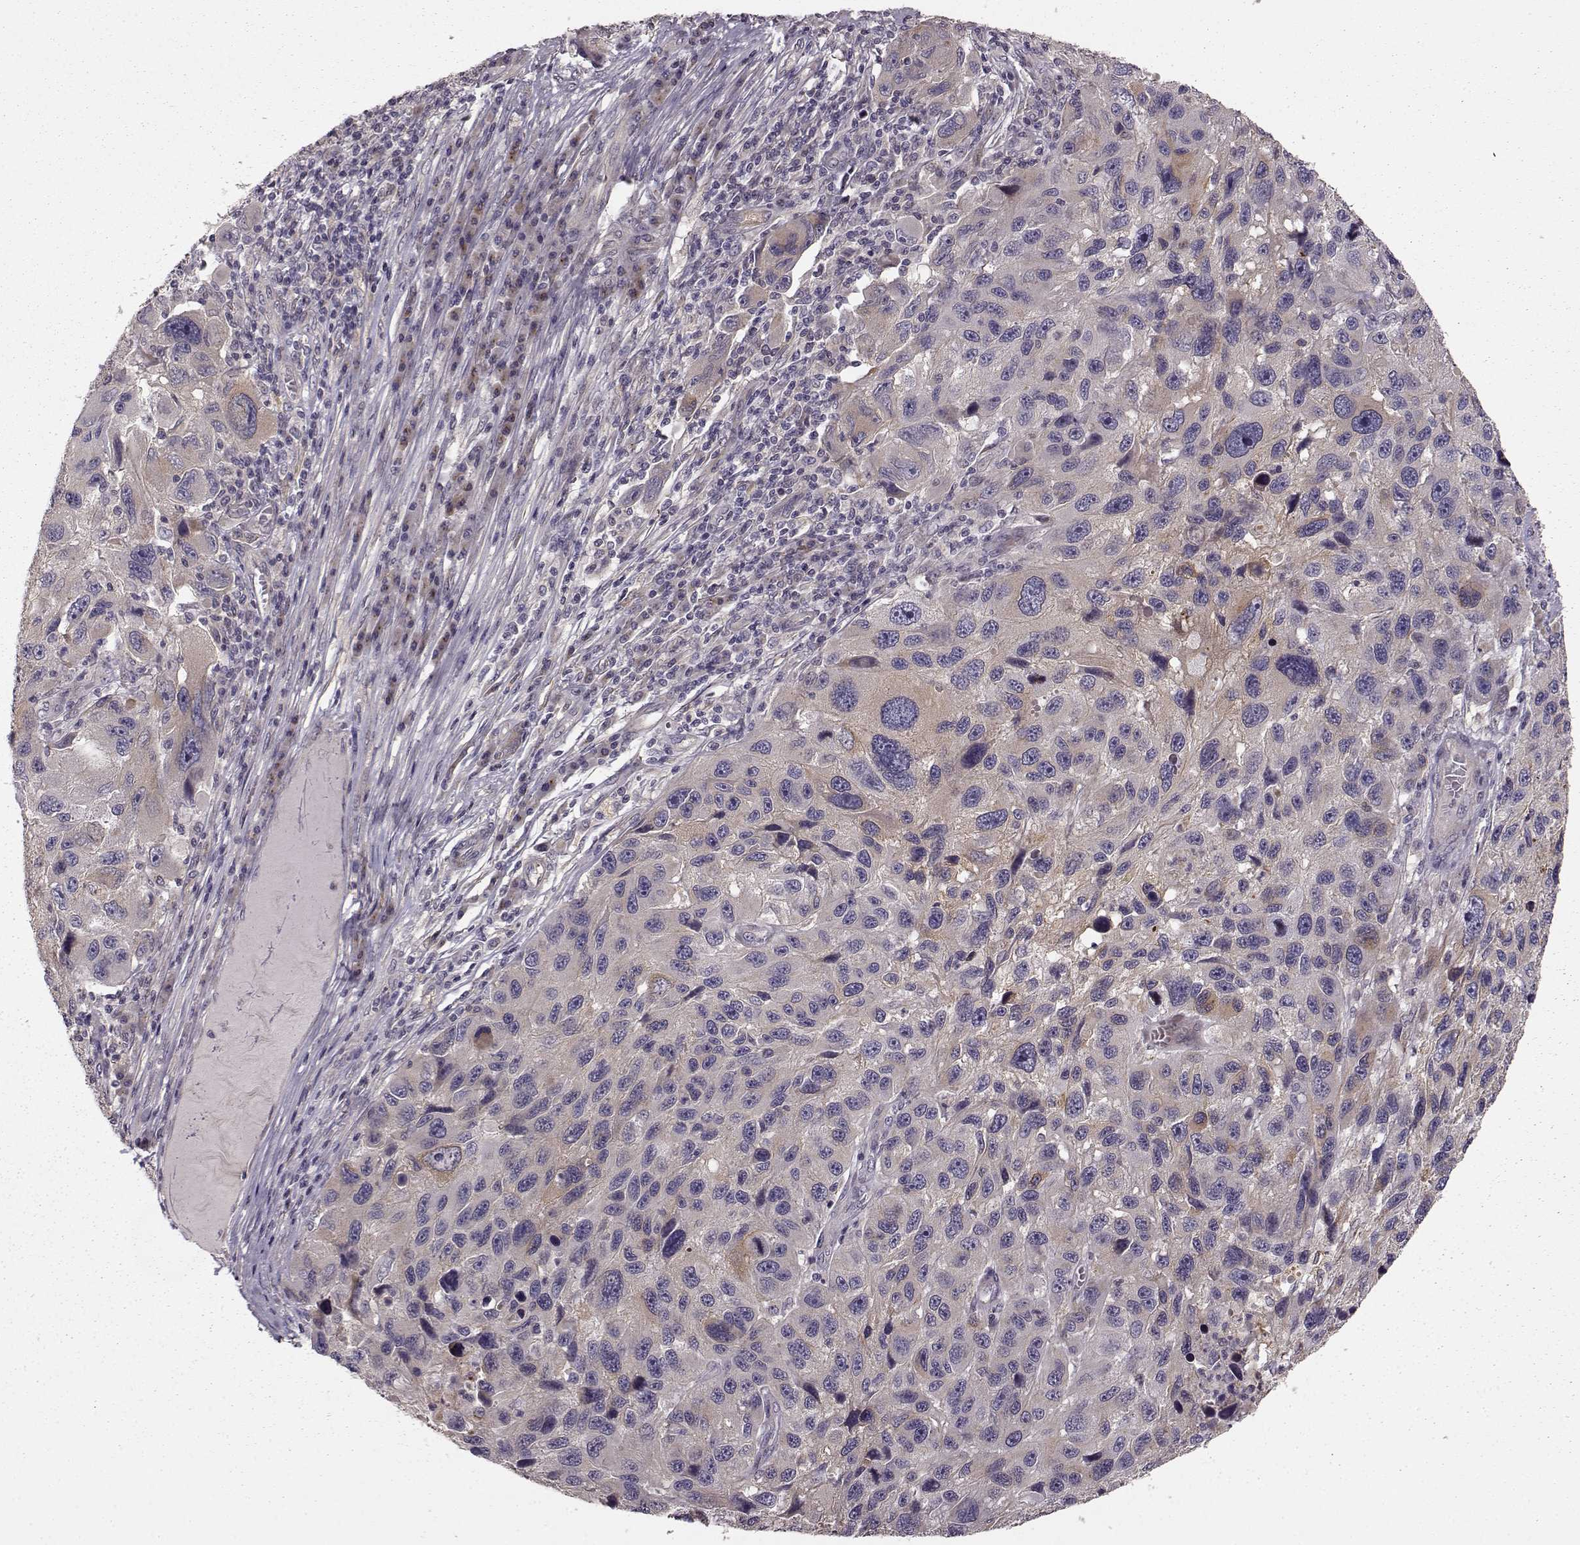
{"staining": {"intensity": "strong", "quantity": "<25%", "location": "cytoplasmic/membranous"}, "tissue": "melanoma", "cell_type": "Tumor cells", "image_type": "cancer", "snomed": [{"axis": "morphology", "description": "Malignant melanoma, NOS"}, {"axis": "topography", "description": "Skin"}], "caption": "Immunohistochemistry (IHC) image of melanoma stained for a protein (brown), which reveals medium levels of strong cytoplasmic/membranous positivity in about <25% of tumor cells.", "gene": "MTR", "patient": {"sex": "male", "age": 53}}